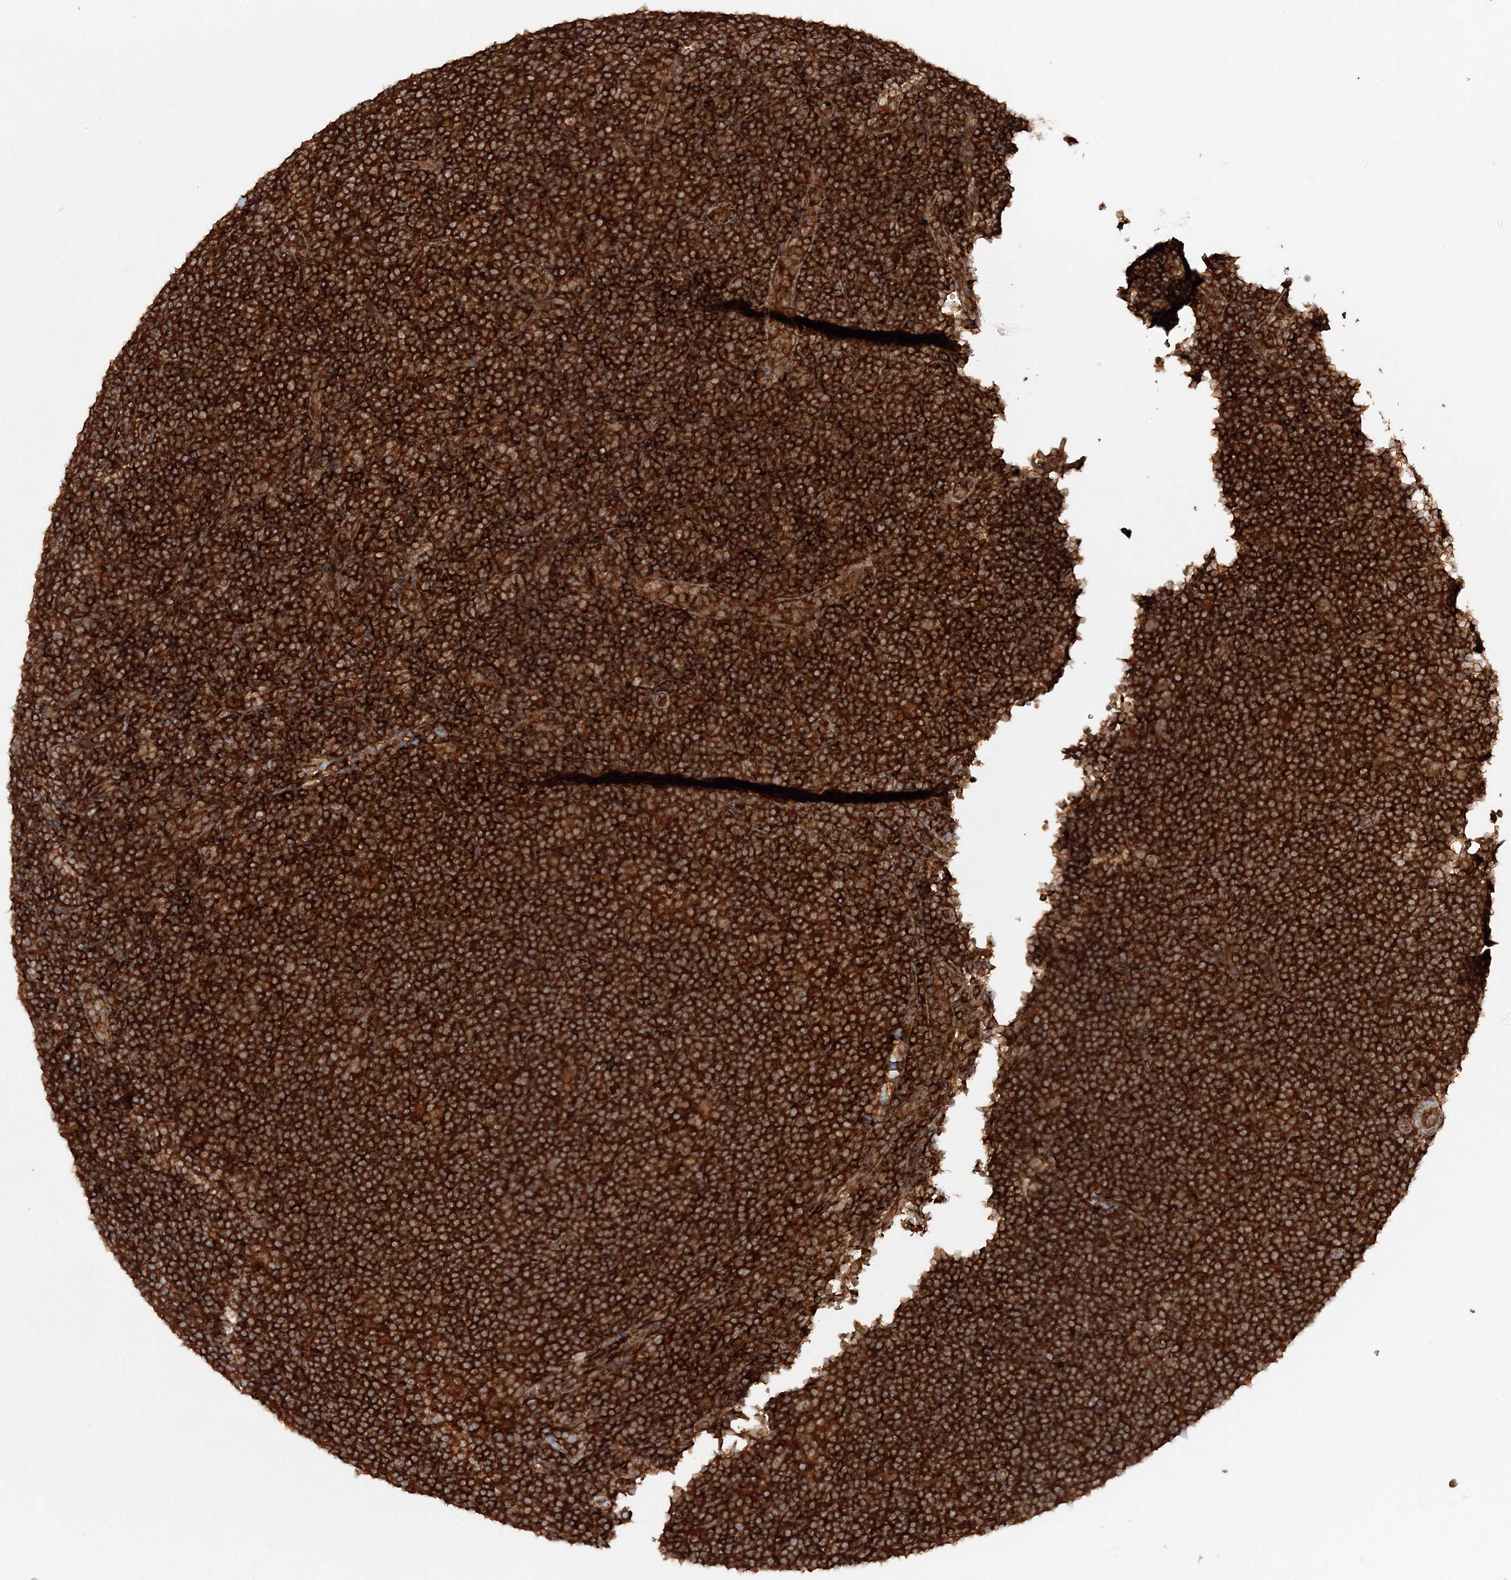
{"staining": {"intensity": "strong", "quantity": ">75%", "location": "cytoplasmic/membranous"}, "tissue": "lymphoma", "cell_type": "Tumor cells", "image_type": "cancer", "snomed": [{"axis": "morphology", "description": "Hodgkin's disease, NOS"}, {"axis": "topography", "description": "Lymph node"}], "caption": "Tumor cells demonstrate high levels of strong cytoplasmic/membranous staining in about >75% of cells in lymphoma. The protein of interest is shown in brown color, while the nuclei are stained blue.", "gene": "WDR37", "patient": {"sex": "female", "age": 57}}